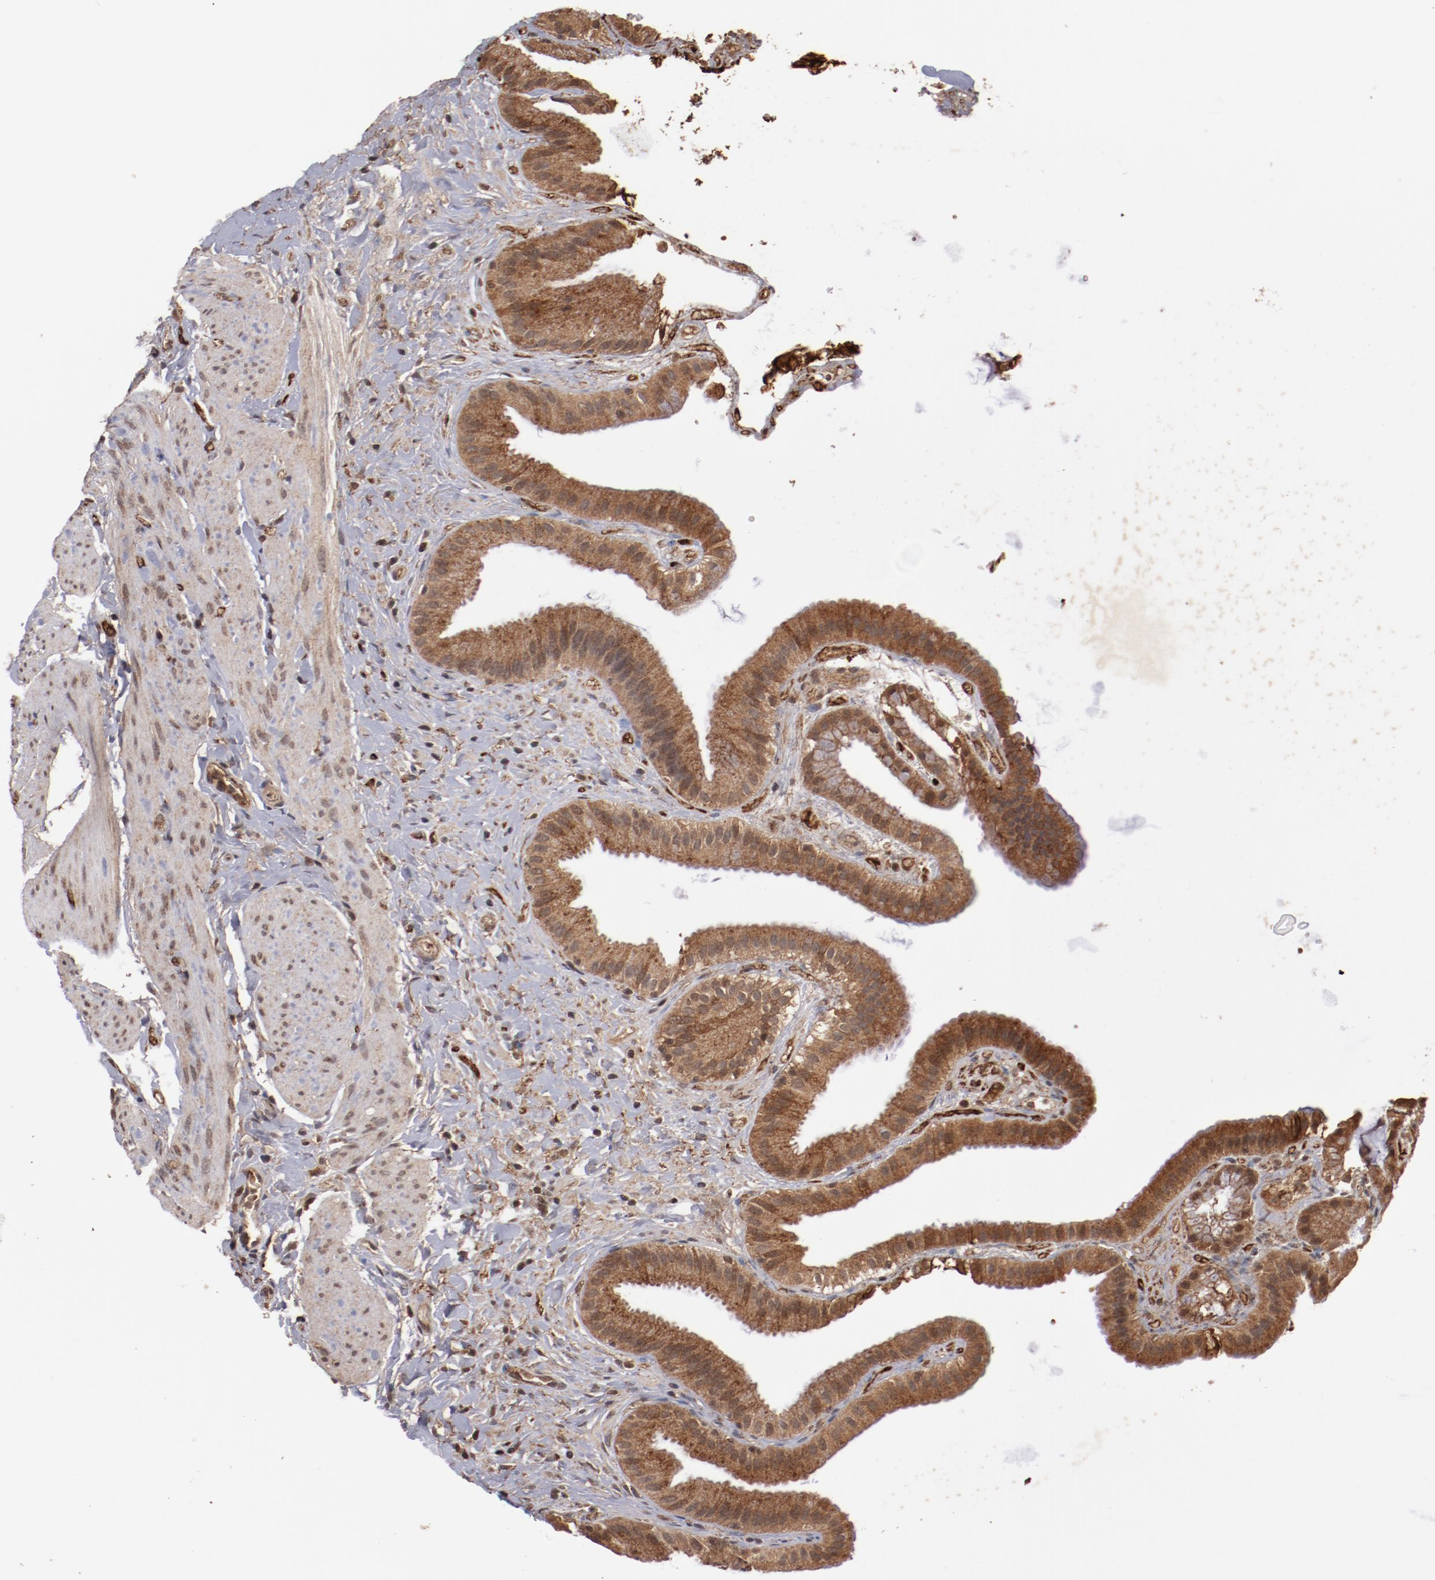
{"staining": {"intensity": "strong", "quantity": ">75%", "location": "cytoplasmic/membranous"}, "tissue": "gallbladder", "cell_type": "Glandular cells", "image_type": "normal", "snomed": [{"axis": "morphology", "description": "Normal tissue, NOS"}, {"axis": "topography", "description": "Gallbladder"}], "caption": "A high amount of strong cytoplasmic/membranous positivity is appreciated in about >75% of glandular cells in unremarkable gallbladder. (Stains: DAB in brown, nuclei in blue, Microscopy: brightfield microscopy at high magnification).", "gene": "TENM1", "patient": {"sex": "female", "age": 63}}